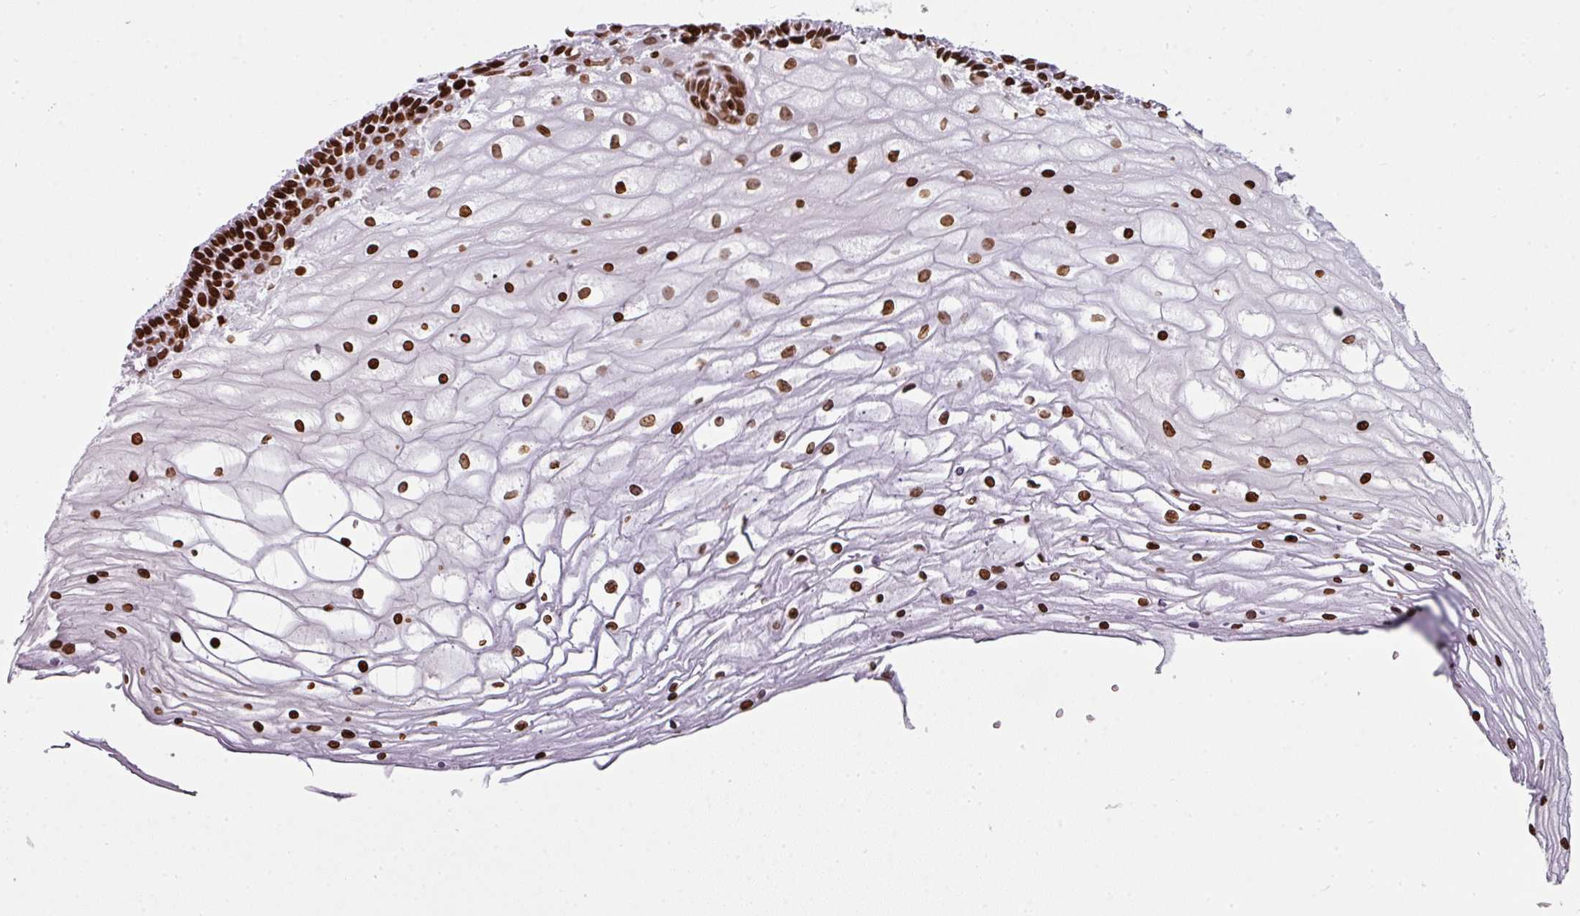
{"staining": {"intensity": "strong", "quantity": ">75%", "location": "nuclear"}, "tissue": "cervix", "cell_type": "Glandular cells", "image_type": "normal", "snomed": [{"axis": "morphology", "description": "Normal tissue, NOS"}, {"axis": "topography", "description": "Cervix"}], "caption": "IHC micrograph of benign cervix stained for a protein (brown), which exhibits high levels of strong nuclear positivity in approximately >75% of glandular cells.", "gene": "RASL11A", "patient": {"sex": "female", "age": 36}}